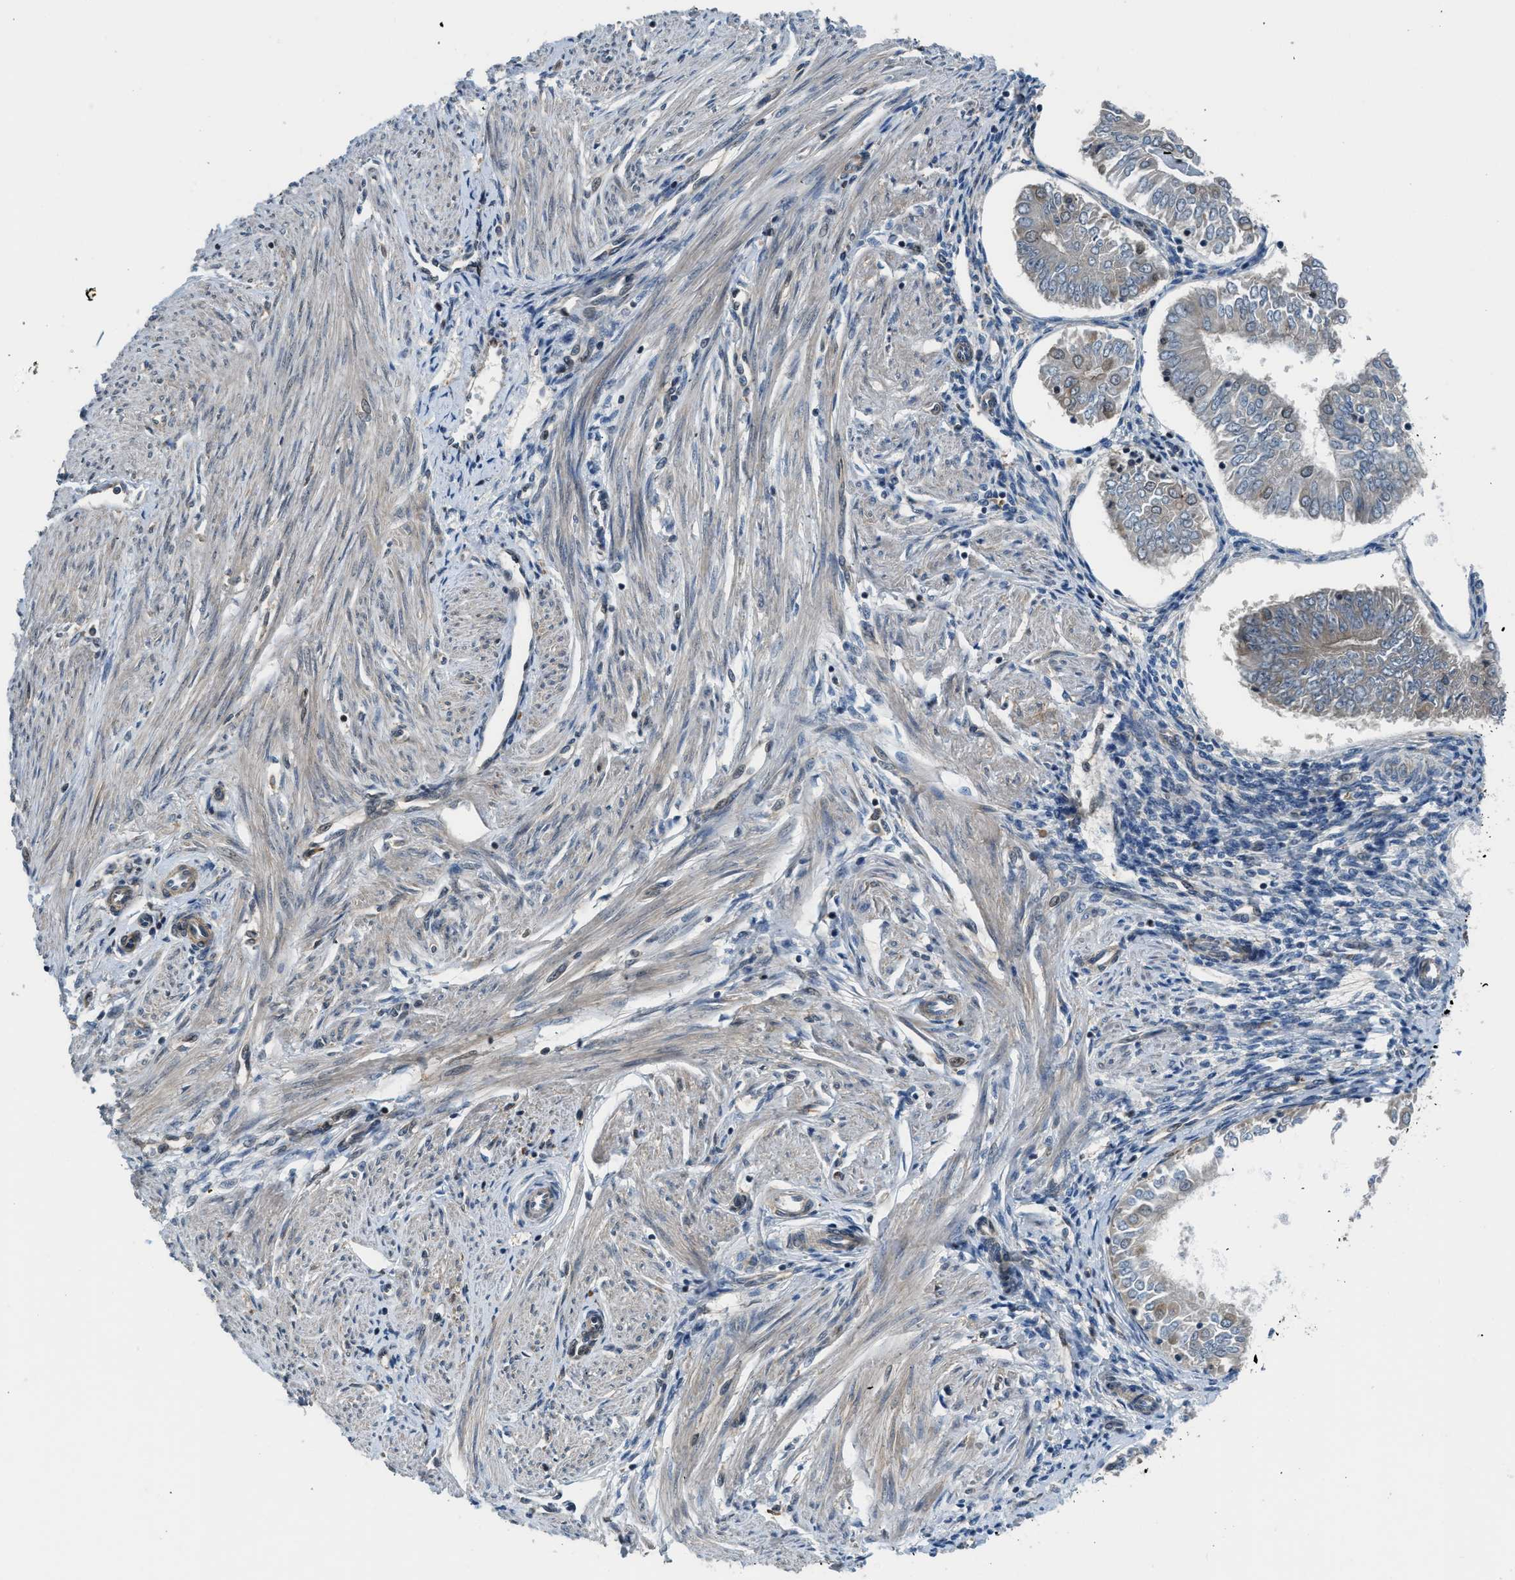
{"staining": {"intensity": "weak", "quantity": "<25%", "location": "cytoplasmic/membranous,nuclear"}, "tissue": "endometrial cancer", "cell_type": "Tumor cells", "image_type": "cancer", "snomed": [{"axis": "morphology", "description": "Adenocarcinoma, NOS"}, {"axis": "topography", "description": "Endometrium"}], "caption": "Endometrial cancer was stained to show a protein in brown. There is no significant staining in tumor cells.", "gene": "RETREG3", "patient": {"sex": "female", "age": 53}}